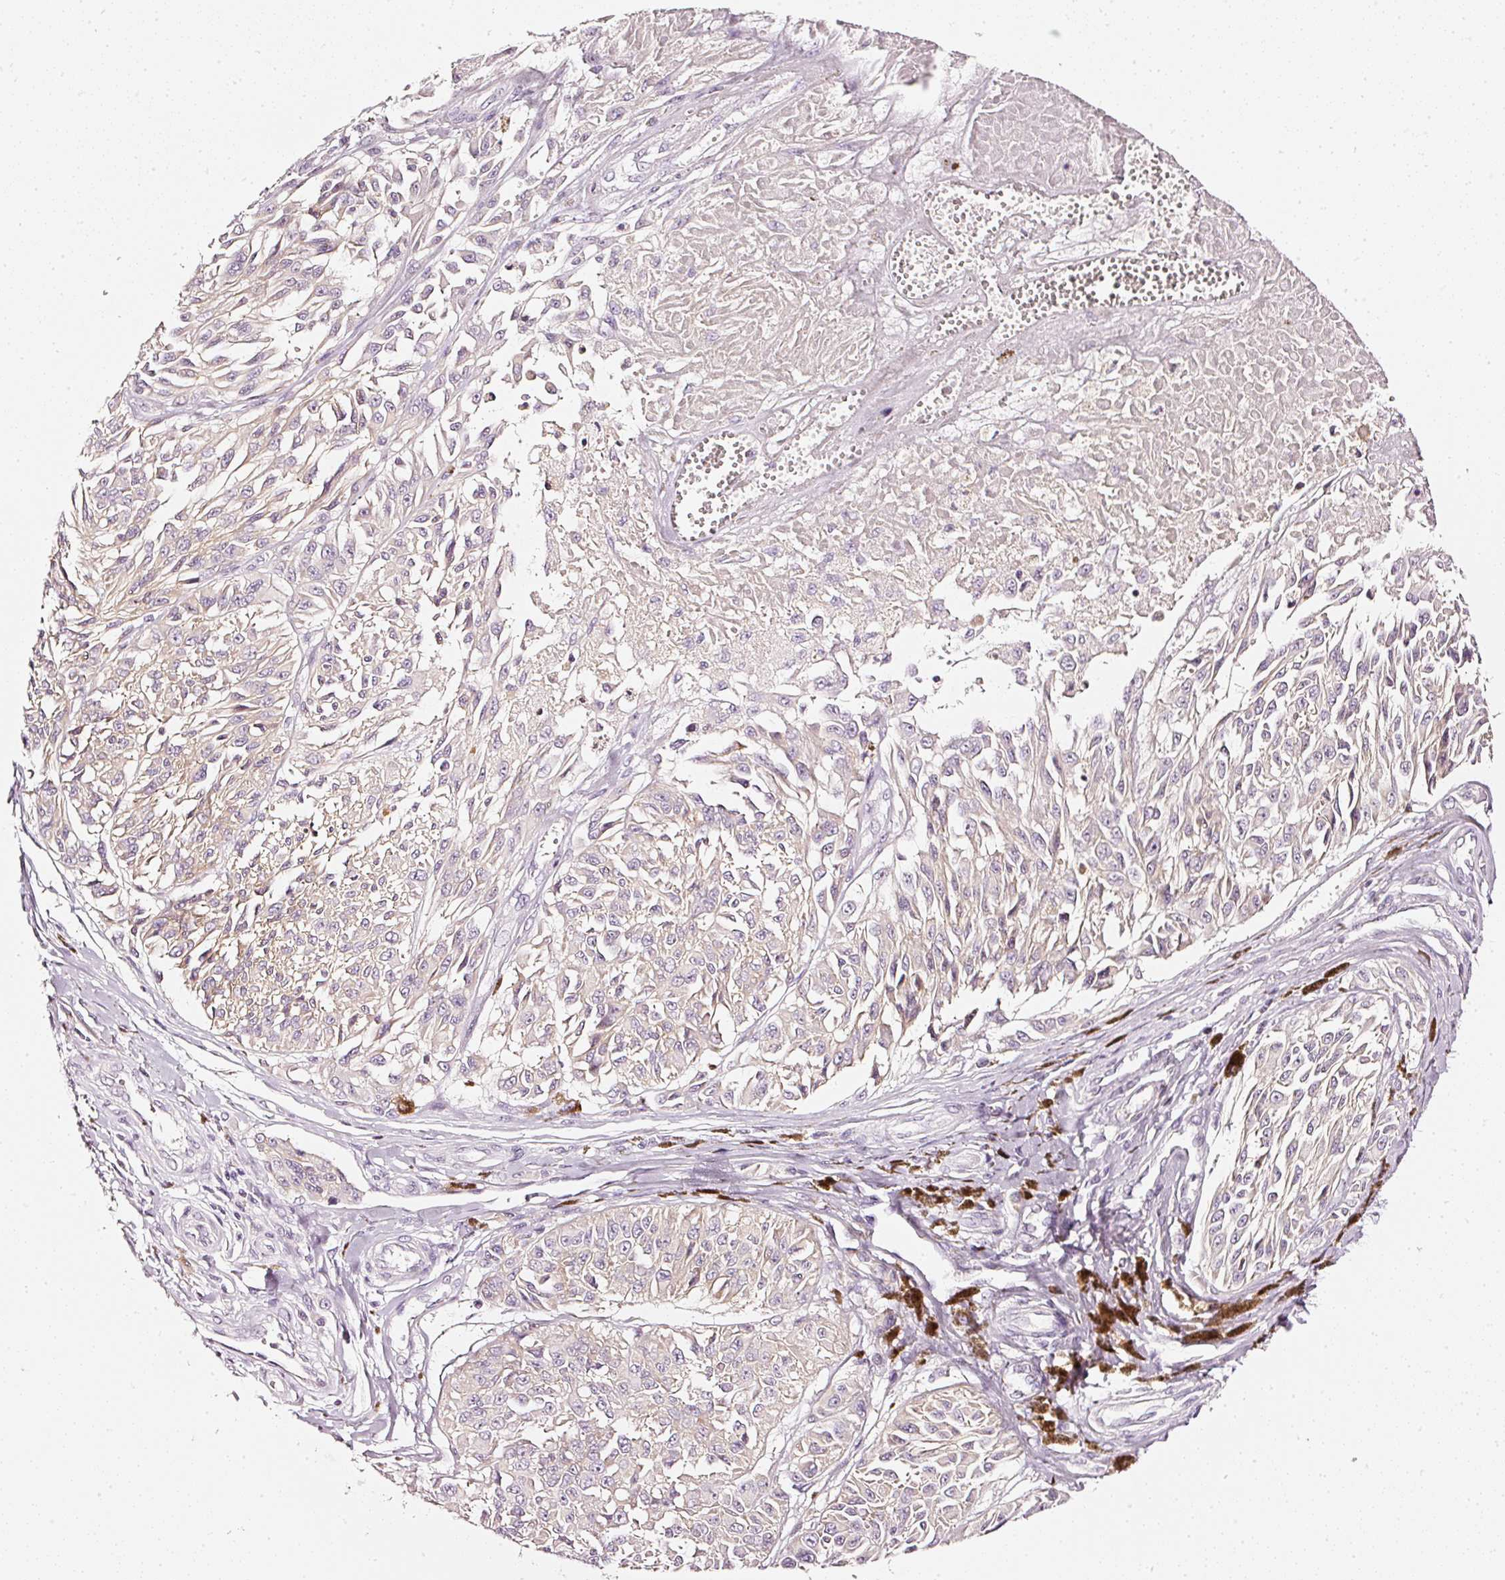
{"staining": {"intensity": "weak", "quantity": "25%-75%", "location": "cytoplasmic/membranous"}, "tissue": "melanoma", "cell_type": "Tumor cells", "image_type": "cancer", "snomed": [{"axis": "morphology", "description": "Malignant melanoma, NOS"}, {"axis": "topography", "description": "Skin"}], "caption": "Immunohistochemical staining of malignant melanoma demonstrates low levels of weak cytoplasmic/membranous positivity in about 25%-75% of tumor cells.", "gene": "CNP", "patient": {"sex": "male", "age": 94}}